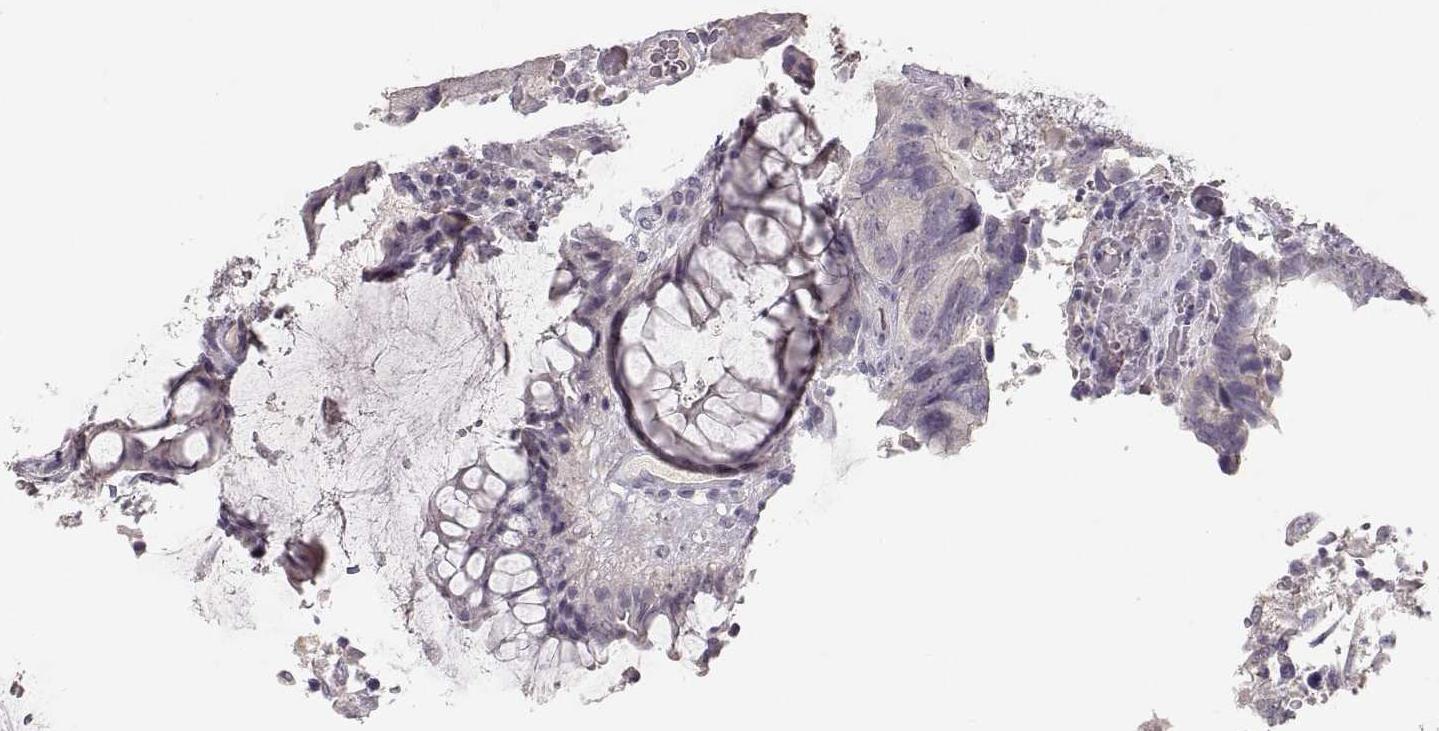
{"staining": {"intensity": "negative", "quantity": "none", "location": "none"}, "tissue": "colorectal cancer", "cell_type": "Tumor cells", "image_type": "cancer", "snomed": [{"axis": "morphology", "description": "Adenocarcinoma, NOS"}, {"axis": "topography", "description": "Colon"}], "caption": "Immunohistochemical staining of human colorectal adenocarcinoma shows no significant expression in tumor cells.", "gene": "CDH2", "patient": {"sex": "female", "age": 67}}